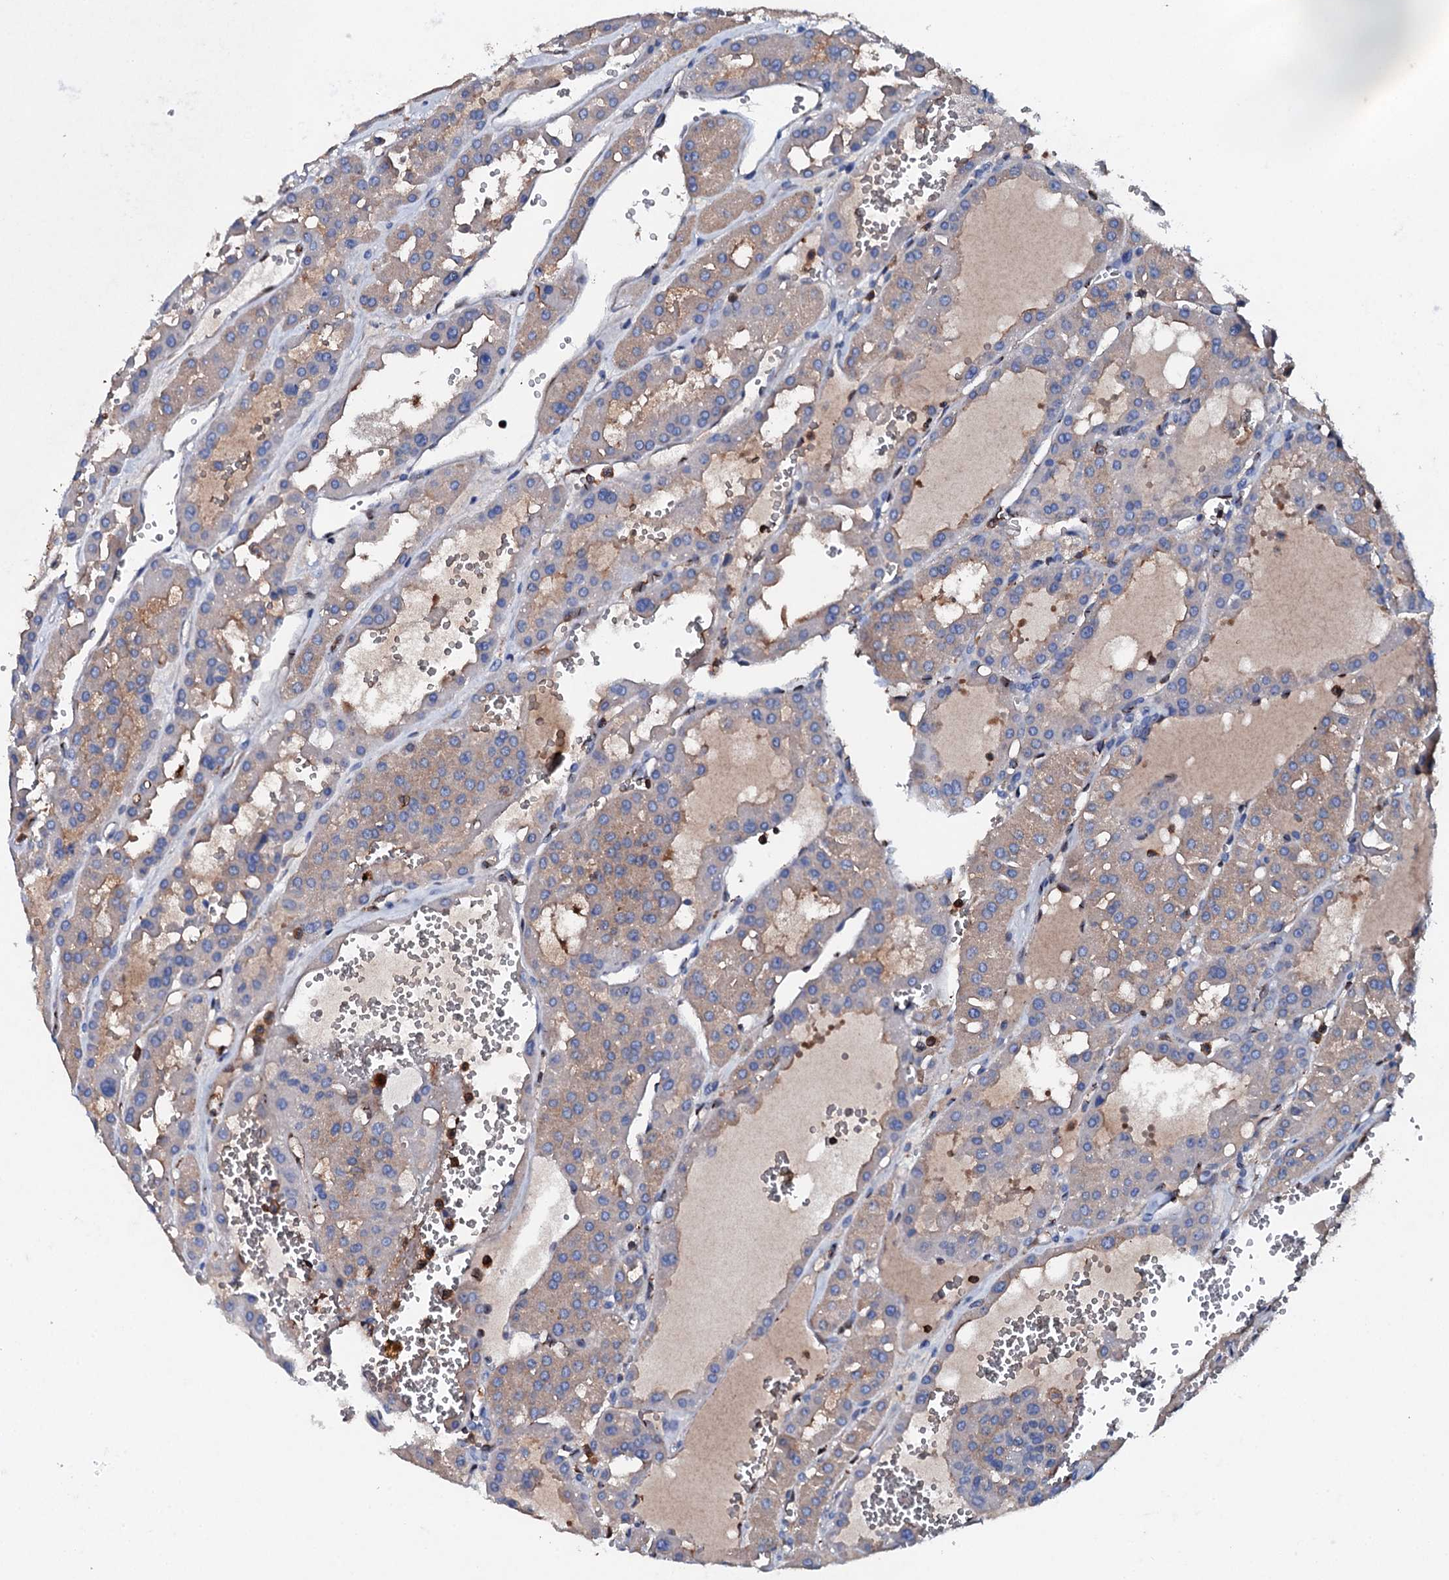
{"staining": {"intensity": "weak", "quantity": "25%-75%", "location": "cytoplasmic/membranous"}, "tissue": "renal cancer", "cell_type": "Tumor cells", "image_type": "cancer", "snomed": [{"axis": "morphology", "description": "Carcinoma, NOS"}, {"axis": "topography", "description": "Kidney"}], "caption": "Protein expression by immunohistochemistry reveals weak cytoplasmic/membranous positivity in about 25%-75% of tumor cells in renal carcinoma.", "gene": "MS4A4E", "patient": {"sex": "female", "age": 75}}